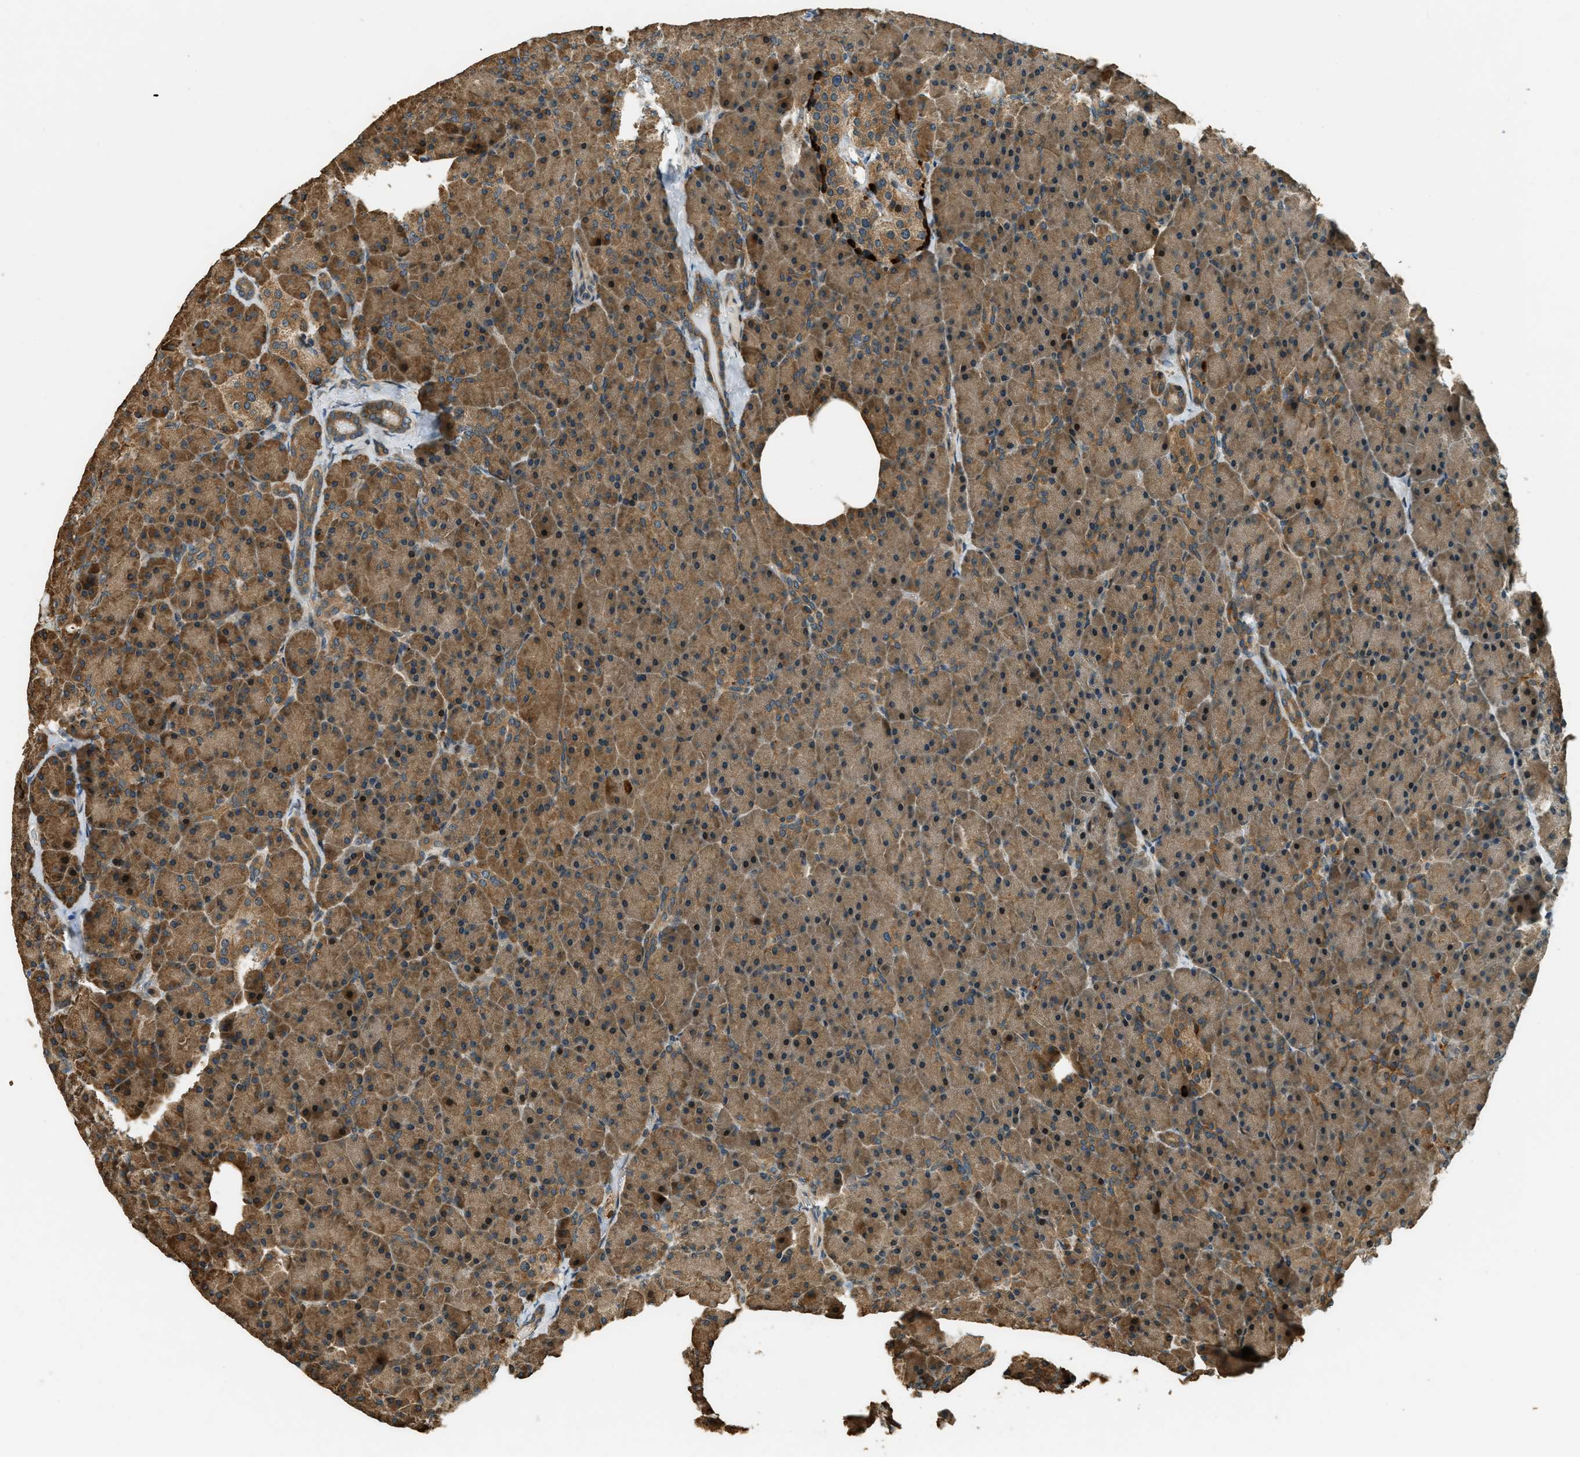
{"staining": {"intensity": "strong", "quantity": ">75%", "location": "cytoplasmic/membranous"}, "tissue": "pancreas", "cell_type": "Exocrine glandular cells", "image_type": "normal", "snomed": [{"axis": "morphology", "description": "Normal tissue, NOS"}, {"axis": "topography", "description": "Pancreas"}], "caption": "This histopathology image shows IHC staining of unremarkable pancreas, with high strong cytoplasmic/membranous expression in about >75% of exocrine glandular cells.", "gene": "PTPN23", "patient": {"sex": "female", "age": 35}}